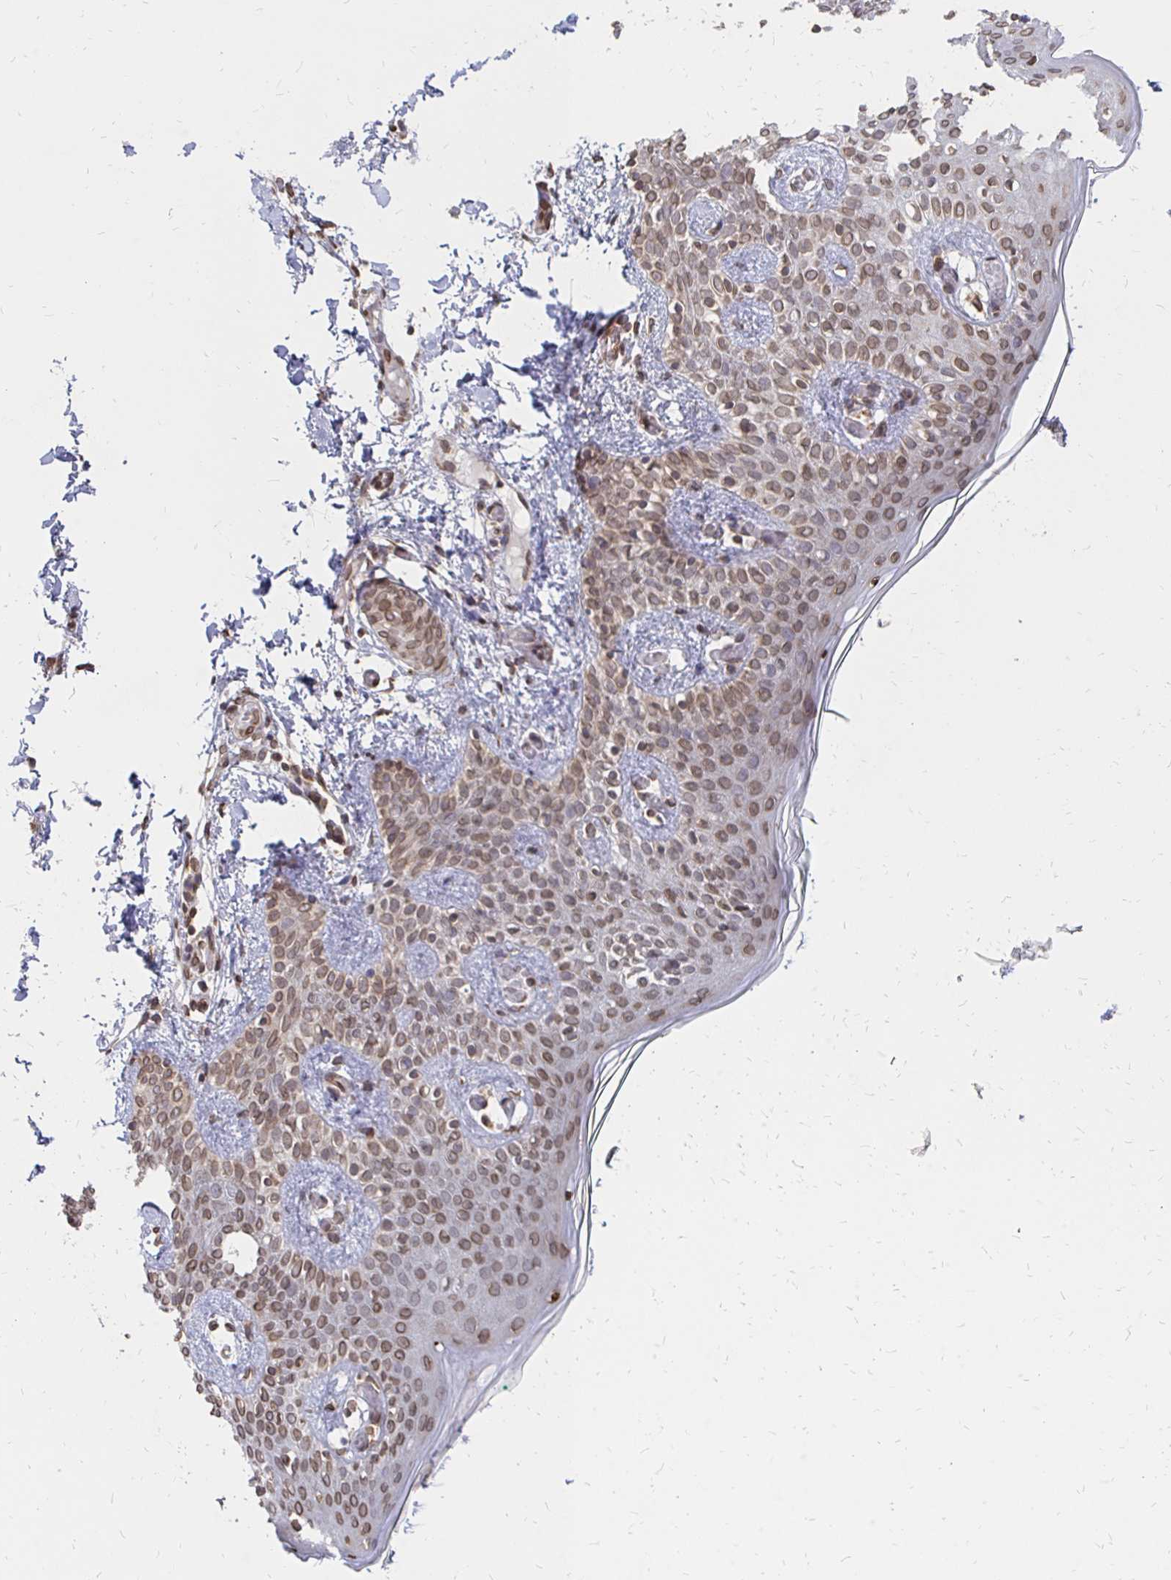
{"staining": {"intensity": "strong", "quantity": "25%-75%", "location": "cytoplasmic/membranous,nuclear"}, "tissue": "skin", "cell_type": "Fibroblasts", "image_type": "normal", "snomed": [{"axis": "morphology", "description": "Normal tissue, NOS"}, {"axis": "topography", "description": "Skin"}], "caption": "Approximately 25%-75% of fibroblasts in benign human skin exhibit strong cytoplasmic/membranous,nuclear protein positivity as visualized by brown immunohistochemical staining.", "gene": "PELI3", "patient": {"sex": "male", "age": 16}}